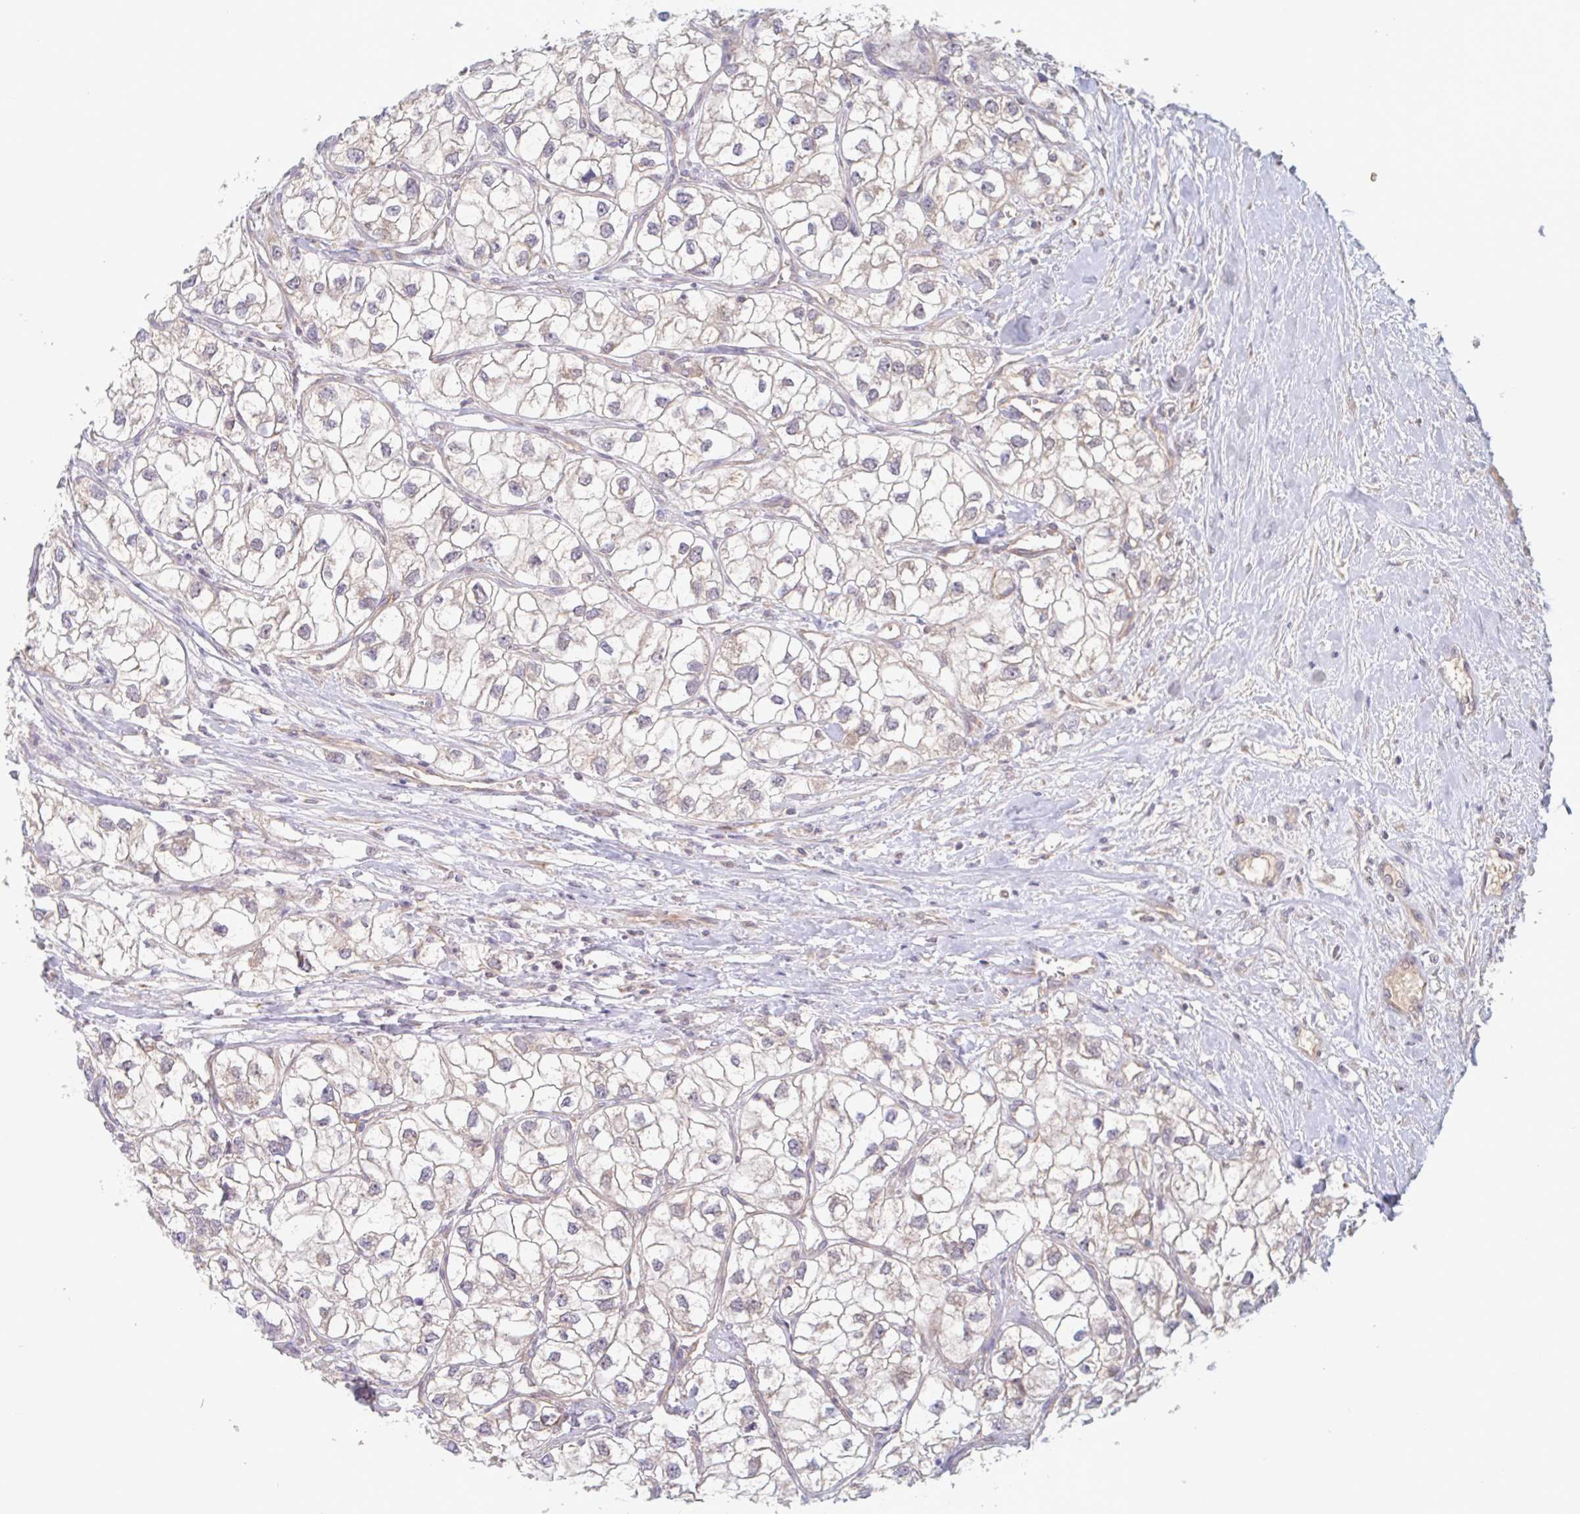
{"staining": {"intensity": "negative", "quantity": "none", "location": "none"}, "tissue": "renal cancer", "cell_type": "Tumor cells", "image_type": "cancer", "snomed": [{"axis": "morphology", "description": "Adenocarcinoma, NOS"}, {"axis": "topography", "description": "Kidney"}], "caption": "Human renal adenocarcinoma stained for a protein using immunohistochemistry displays no expression in tumor cells.", "gene": "SURF1", "patient": {"sex": "male", "age": 59}}